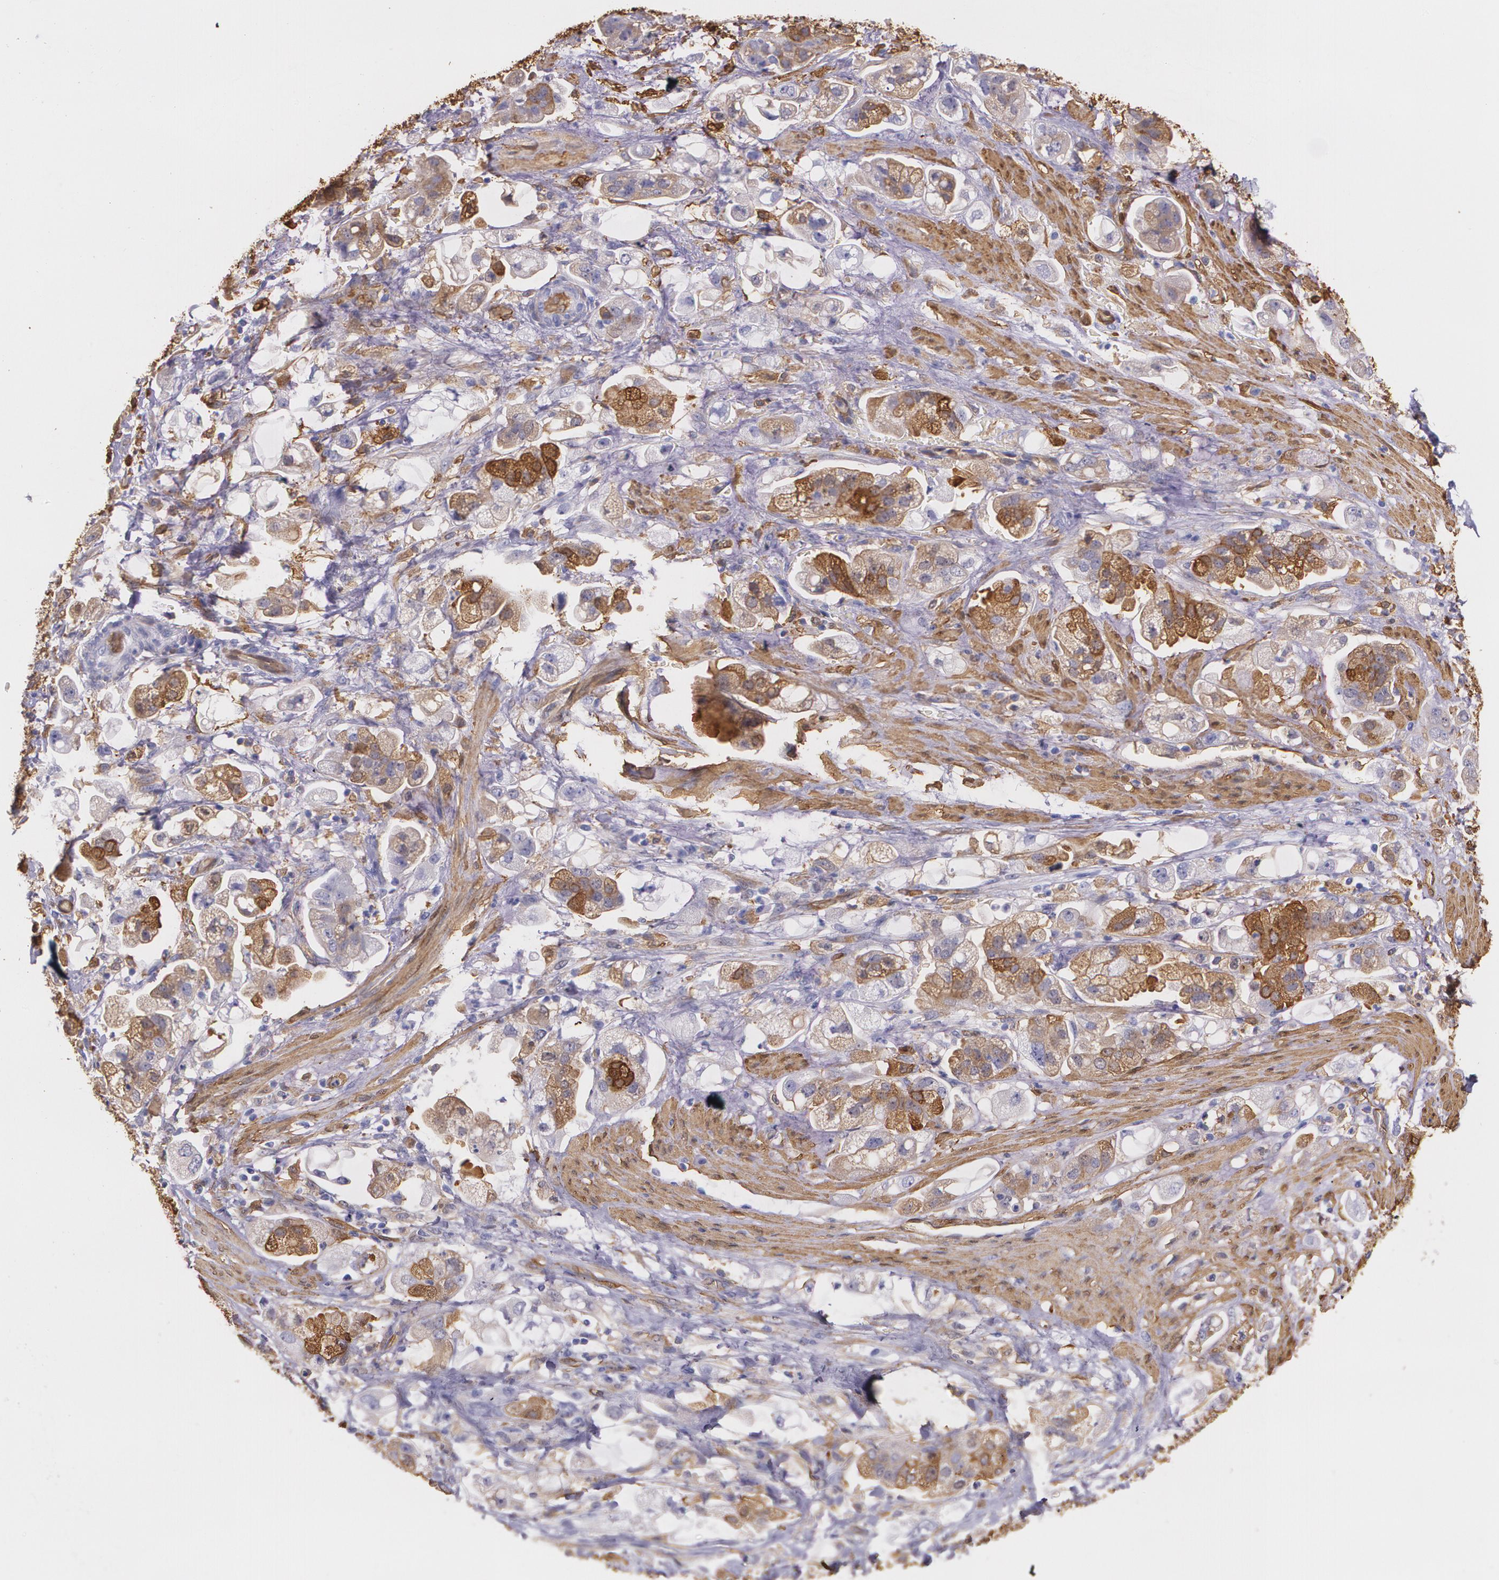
{"staining": {"intensity": "moderate", "quantity": "<25%", "location": "cytoplasmic/membranous"}, "tissue": "stomach cancer", "cell_type": "Tumor cells", "image_type": "cancer", "snomed": [{"axis": "morphology", "description": "Adenocarcinoma, NOS"}, {"axis": "topography", "description": "Stomach"}], "caption": "This is an image of immunohistochemistry staining of adenocarcinoma (stomach), which shows moderate staining in the cytoplasmic/membranous of tumor cells.", "gene": "MMP2", "patient": {"sex": "male", "age": 62}}